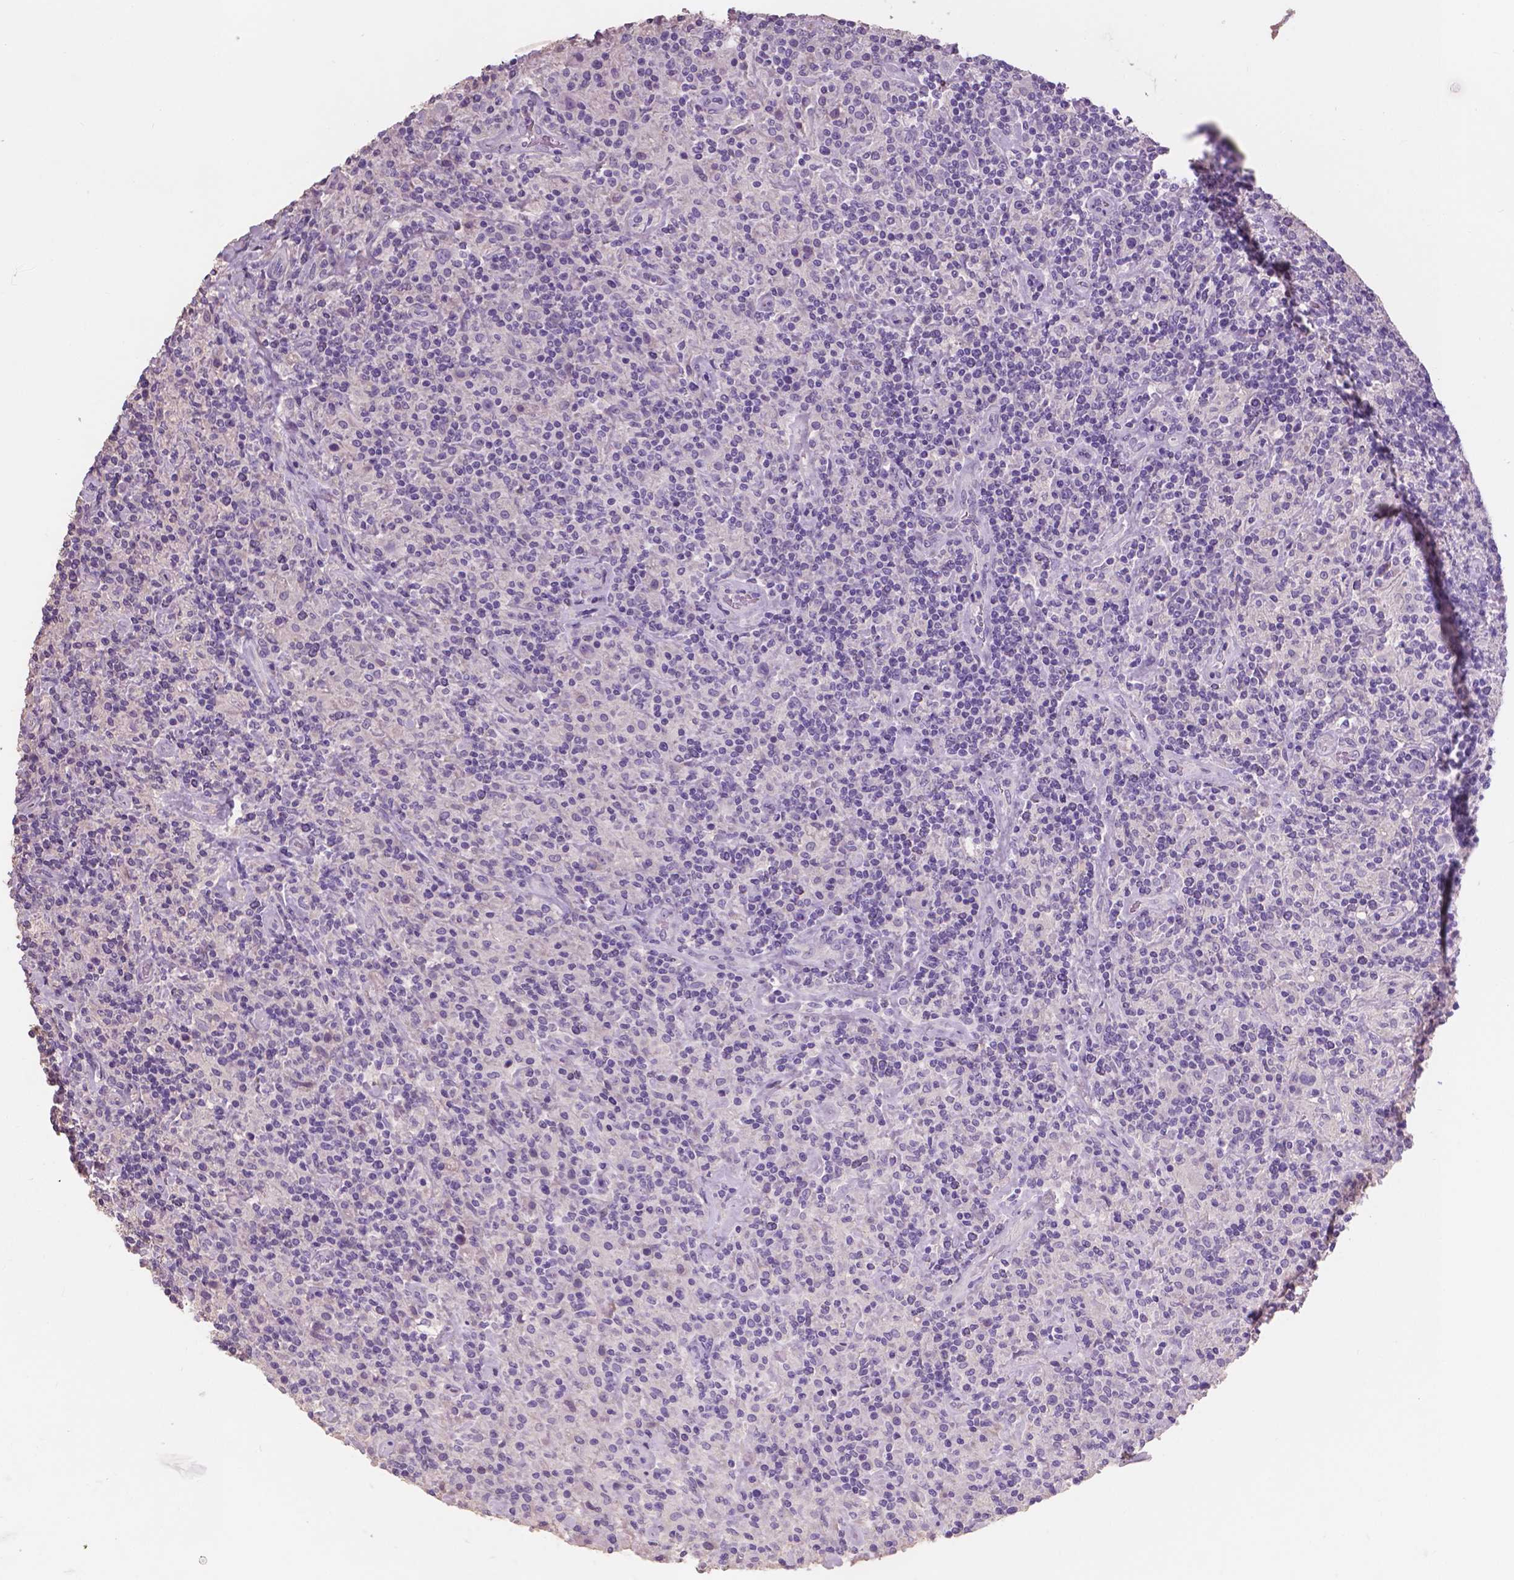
{"staining": {"intensity": "negative", "quantity": "none", "location": "none"}, "tissue": "lymphoma", "cell_type": "Tumor cells", "image_type": "cancer", "snomed": [{"axis": "morphology", "description": "Hodgkin's disease, NOS"}, {"axis": "topography", "description": "Lymph node"}], "caption": "DAB (3,3'-diaminobenzidine) immunohistochemical staining of human lymphoma displays no significant positivity in tumor cells.", "gene": "SBSN", "patient": {"sex": "male", "age": 70}}